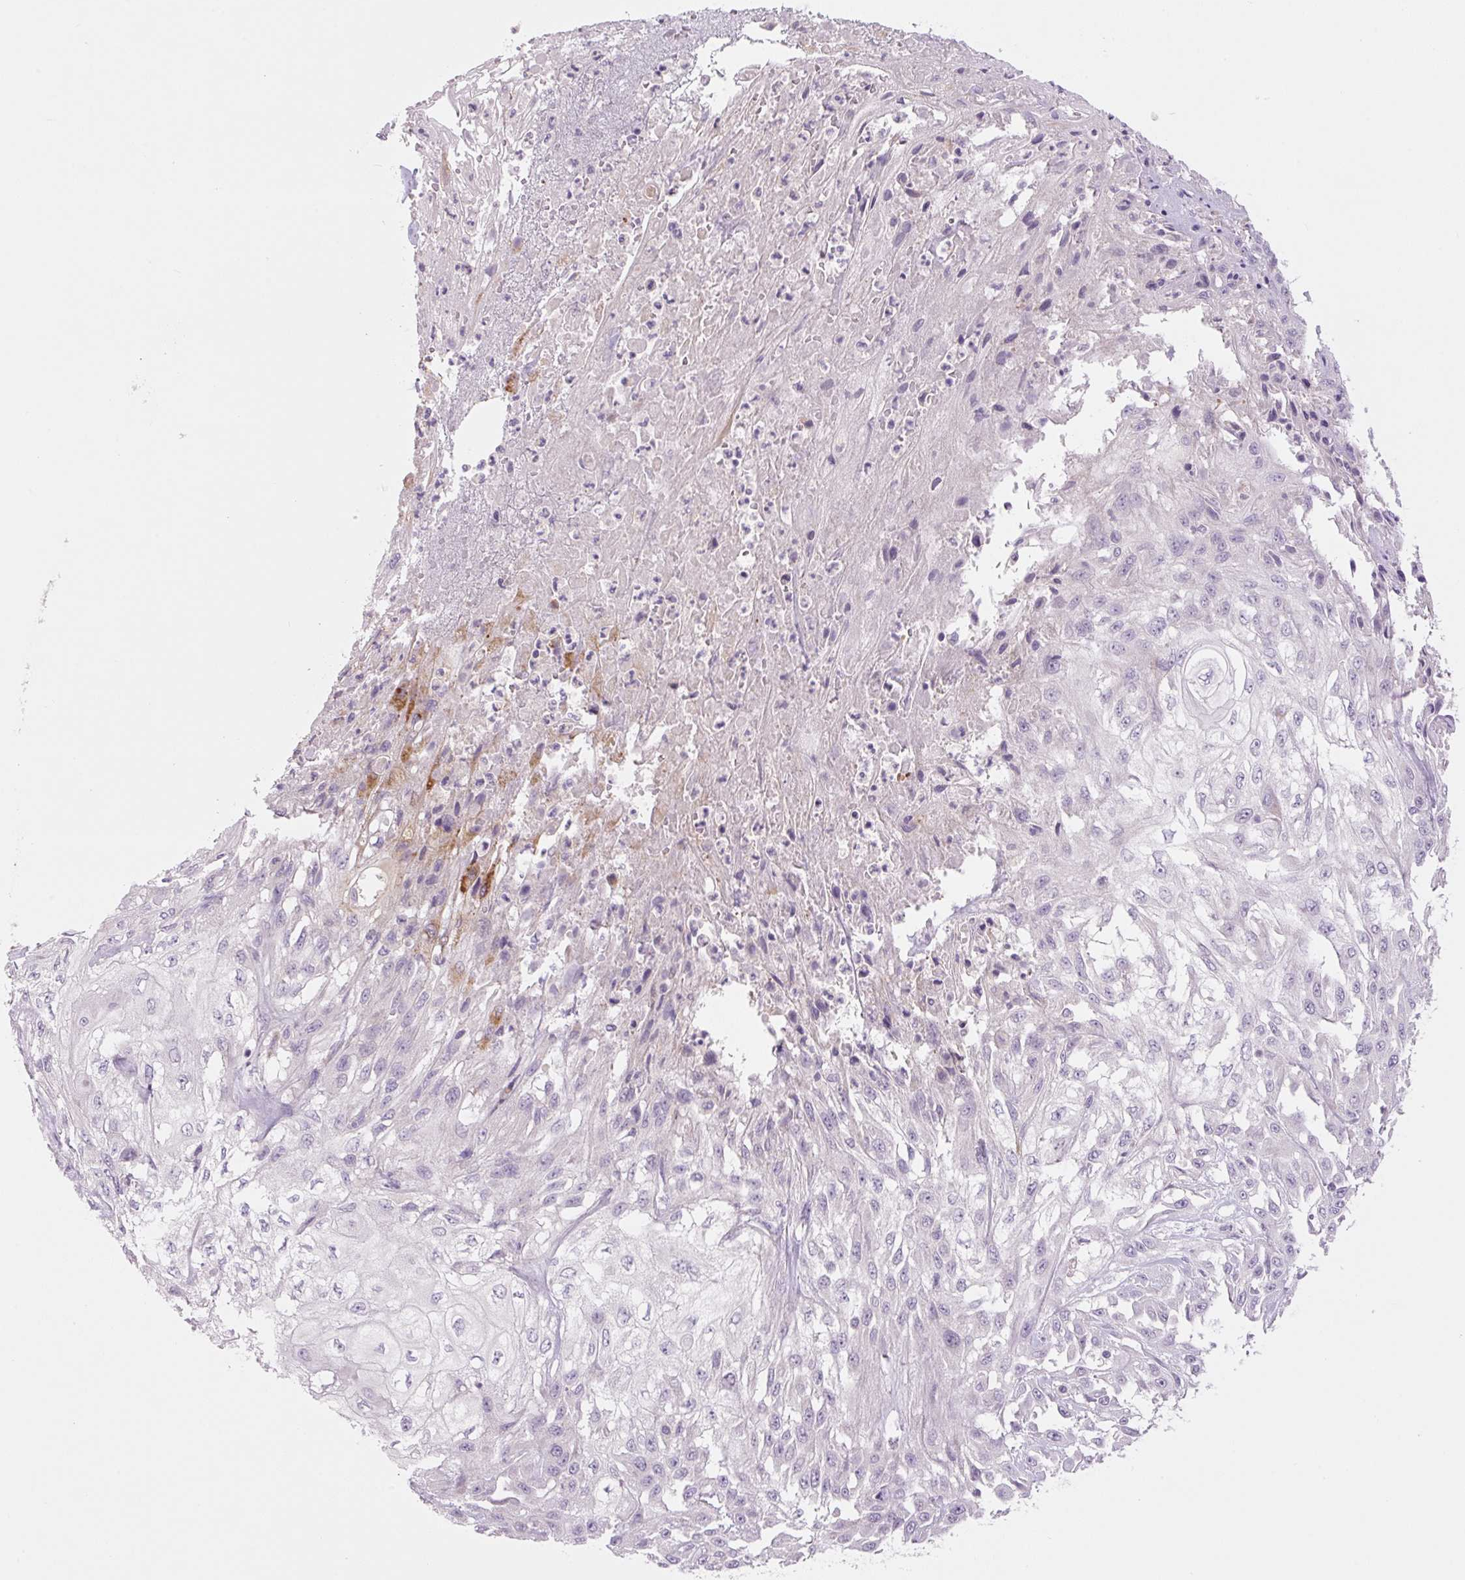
{"staining": {"intensity": "negative", "quantity": "none", "location": "none"}, "tissue": "skin cancer", "cell_type": "Tumor cells", "image_type": "cancer", "snomed": [{"axis": "morphology", "description": "Squamous cell carcinoma, NOS"}, {"axis": "morphology", "description": "Squamous cell carcinoma, metastatic, NOS"}, {"axis": "topography", "description": "Skin"}, {"axis": "topography", "description": "Lymph node"}], "caption": "Protein analysis of squamous cell carcinoma (skin) demonstrates no significant expression in tumor cells. The staining was performed using DAB to visualize the protein expression in brown, while the nuclei were stained in blue with hematoxylin (Magnification: 20x).", "gene": "TMEM100", "patient": {"sex": "male", "age": 75}}